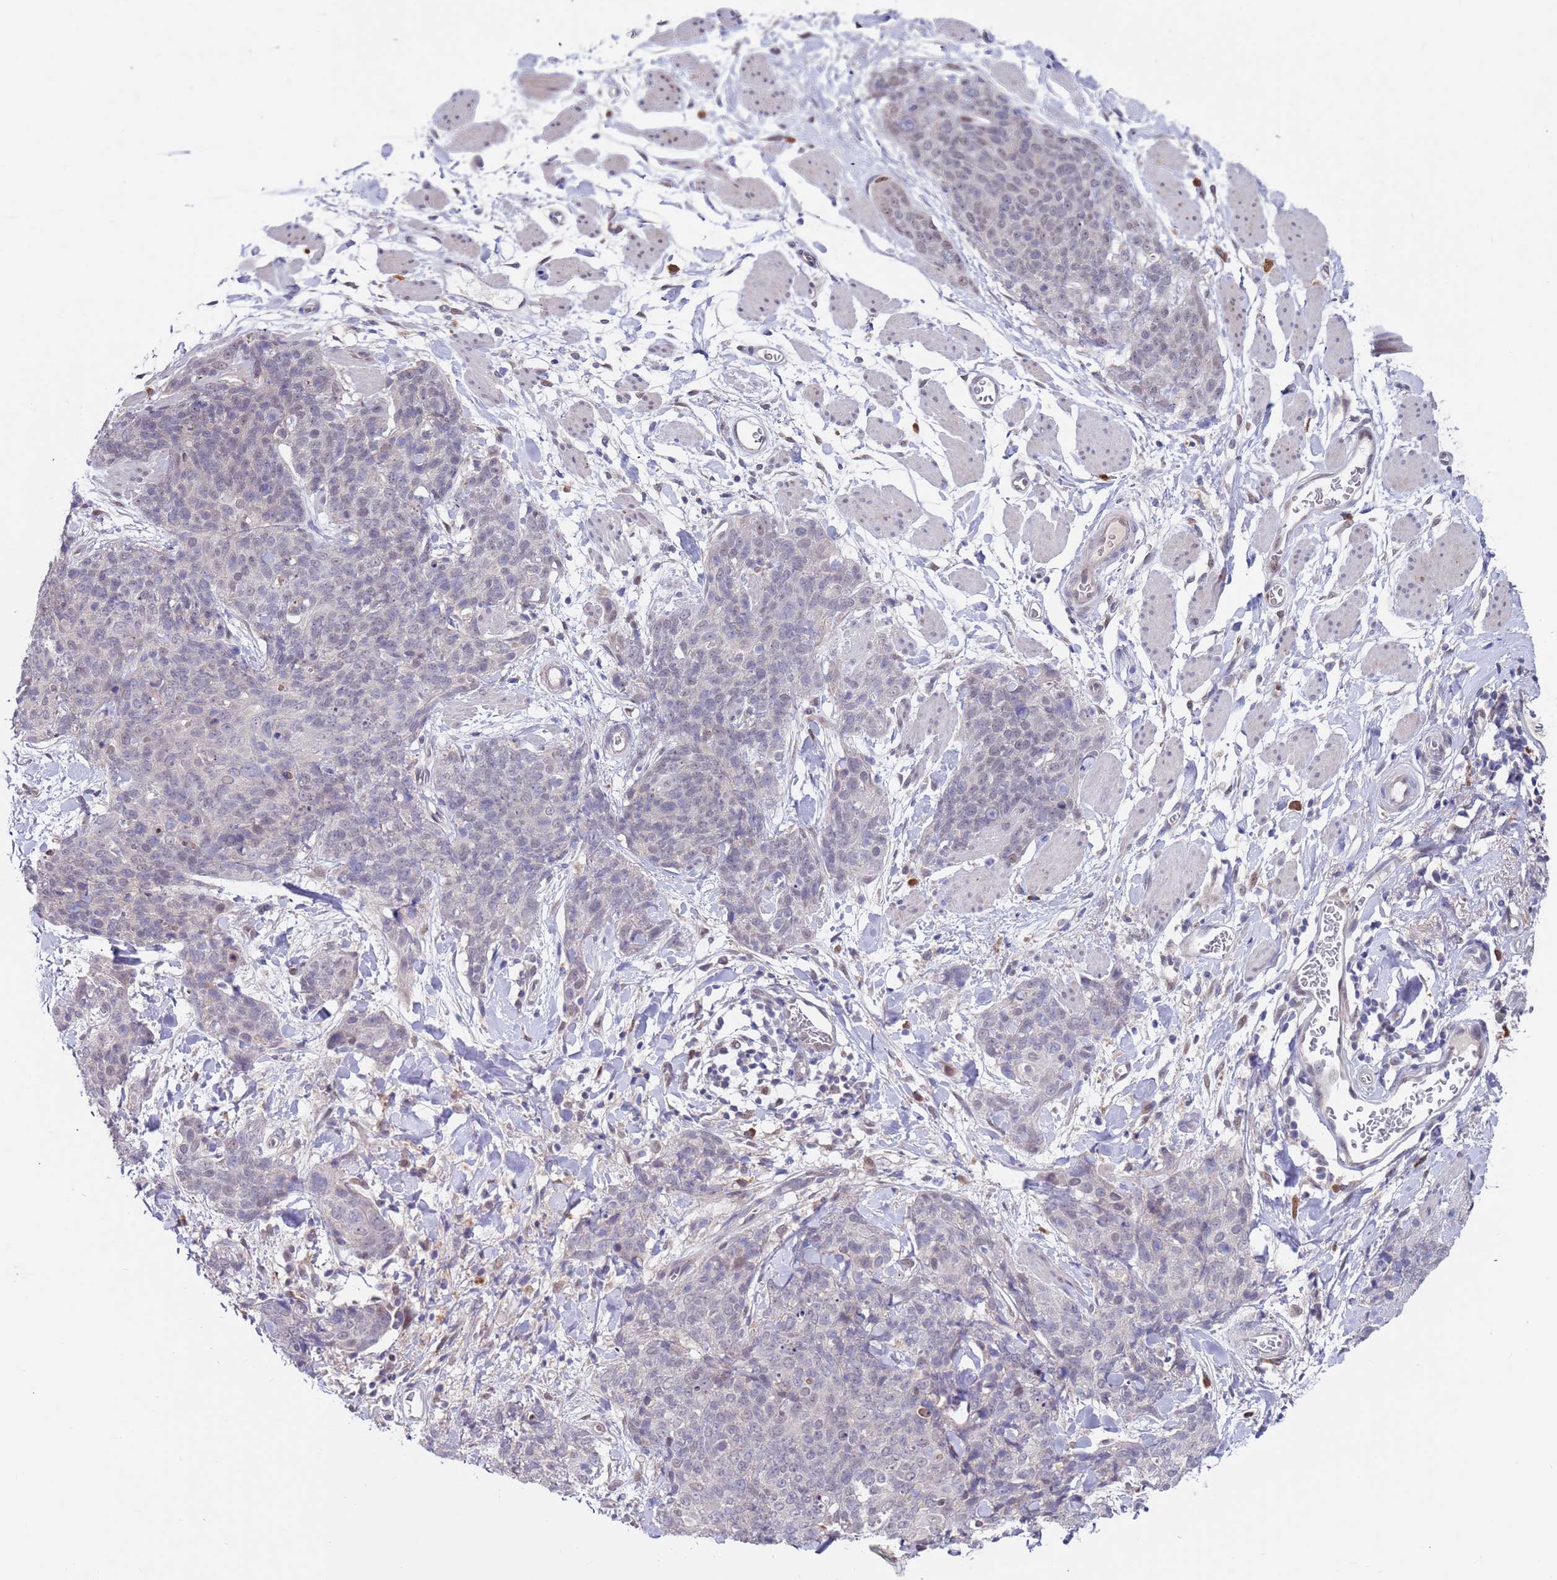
{"staining": {"intensity": "negative", "quantity": "none", "location": "none"}, "tissue": "skin cancer", "cell_type": "Tumor cells", "image_type": "cancer", "snomed": [{"axis": "morphology", "description": "Squamous cell carcinoma, NOS"}, {"axis": "topography", "description": "Skin"}, {"axis": "topography", "description": "Vulva"}], "caption": "Immunohistochemical staining of skin squamous cell carcinoma shows no significant positivity in tumor cells.", "gene": "FBXO27", "patient": {"sex": "female", "age": 85}}